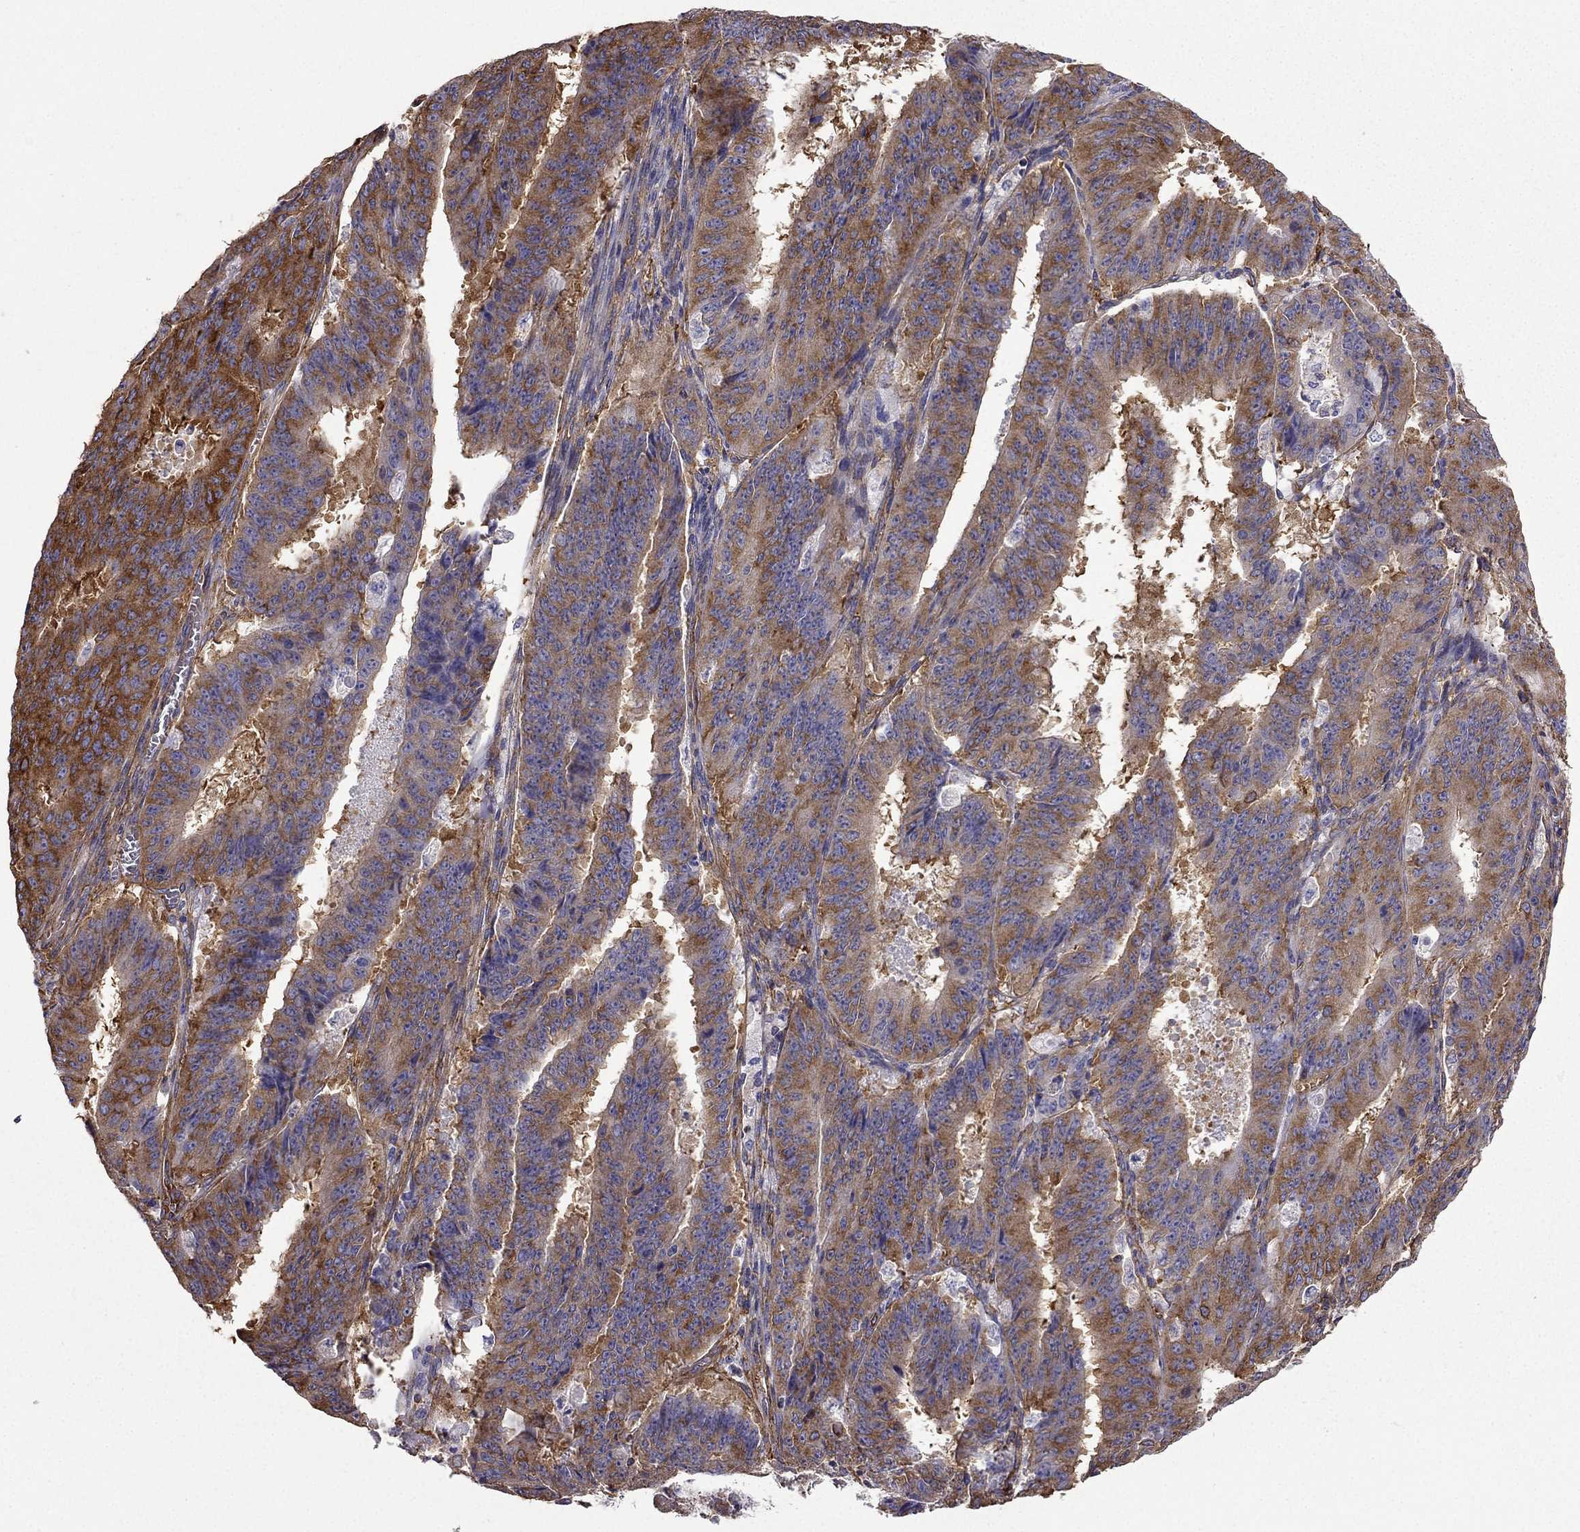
{"staining": {"intensity": "moderate", "quantity": ">75%", "location": "cytoplasmic/membranous"}, "tissue": "ovarian cancer", "cell_type": "Tumor cells", "image_type": "cancer", "snomed": [{"axis": "morphology", "description": "Carcinoma, endometroid"}, {"axis": "topography", "description": "Ovary"}], "caption": "Ovarian cancer (endometroid carcinoma) stained with a protein marker reveals moderate staining in tumor cells.", "gene": "MAP4", "patient": {"sex": "female", "age": 42}}